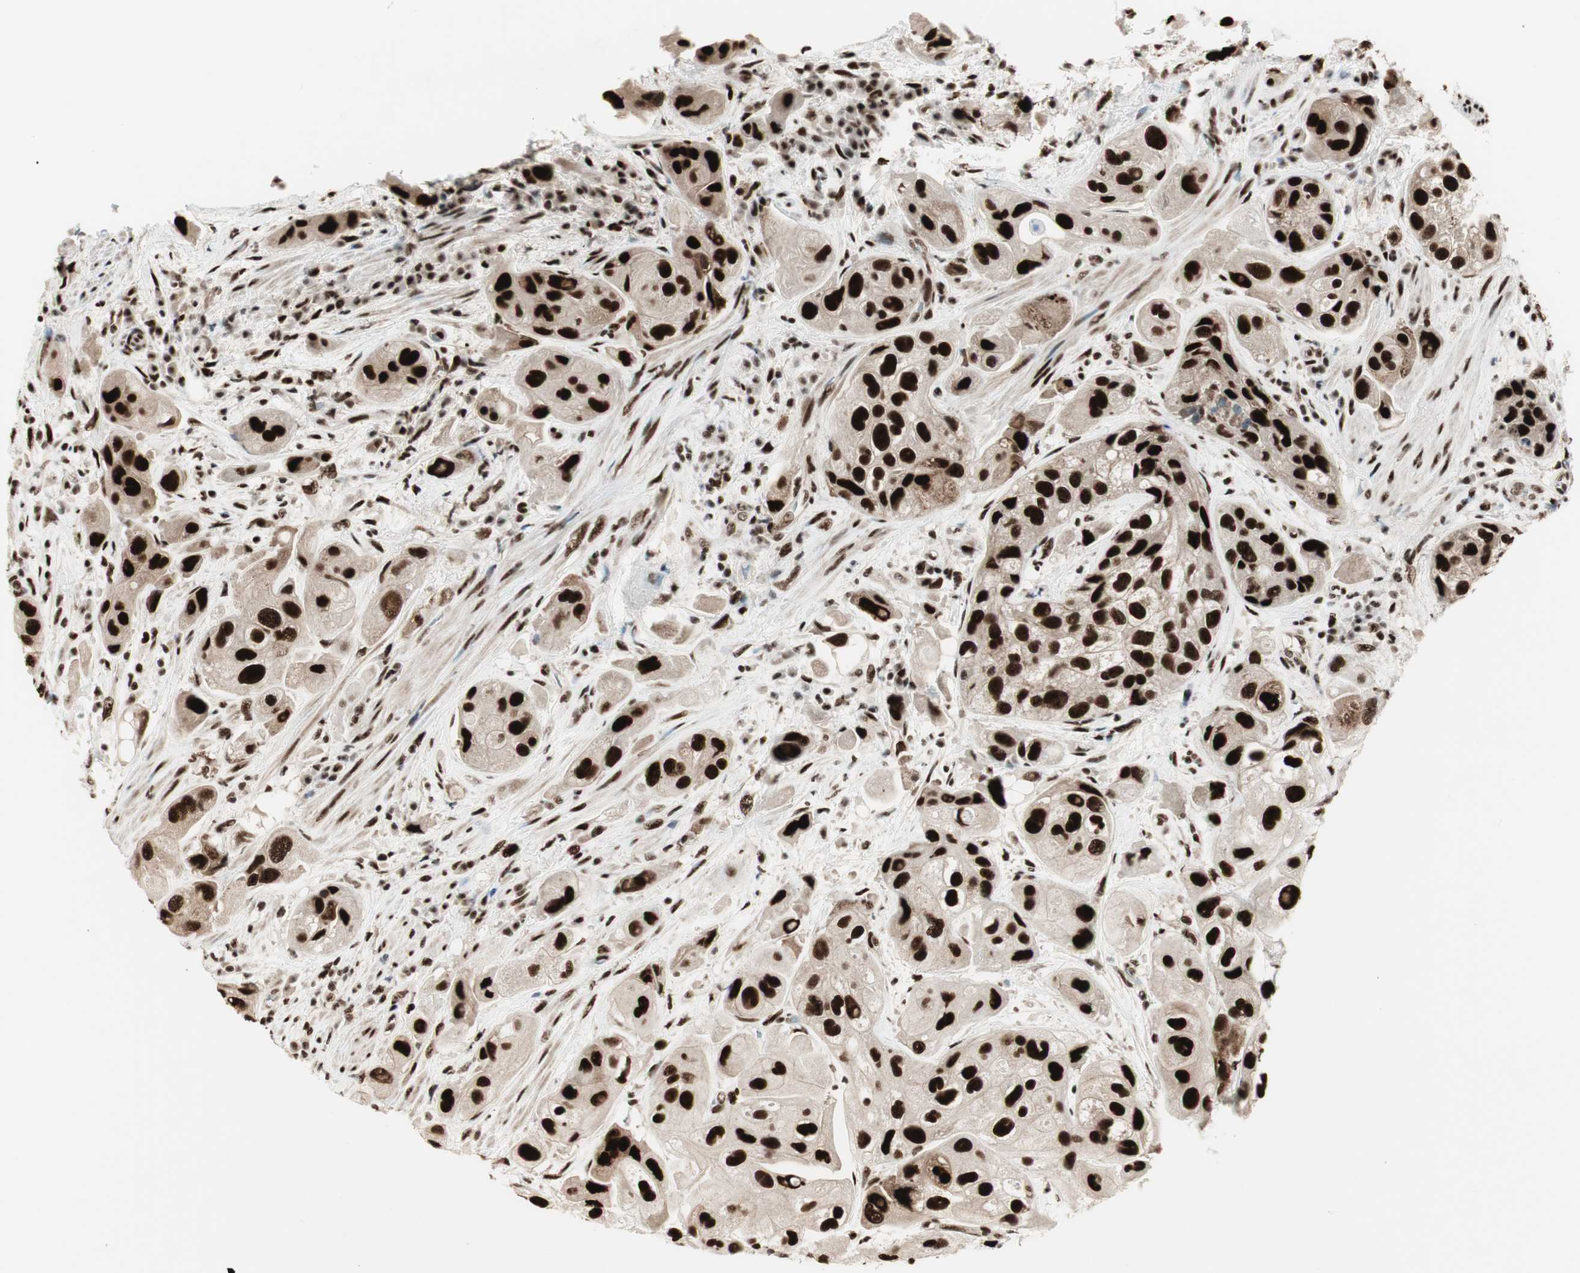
{"staining": {"intensity": "strong", "quantity": ">75%", "location": "nuclear"}, "tissue": "urothelial cancer", "cell_type": "Tumor cells", "image_type": "cancer", "snomed": [{"axis": "morphology", "description": "Urothelial carcinoma, High grade"}, {"axis": "topography", "description": "Urinary bladder"}], "caption": "A brown stain labels strong nuclear positivity of a protein in human high-grade urothelial carcinoma tumor cells.", "gene": "HEXIM1", "patient": {"sex": "female", "age": 64}}